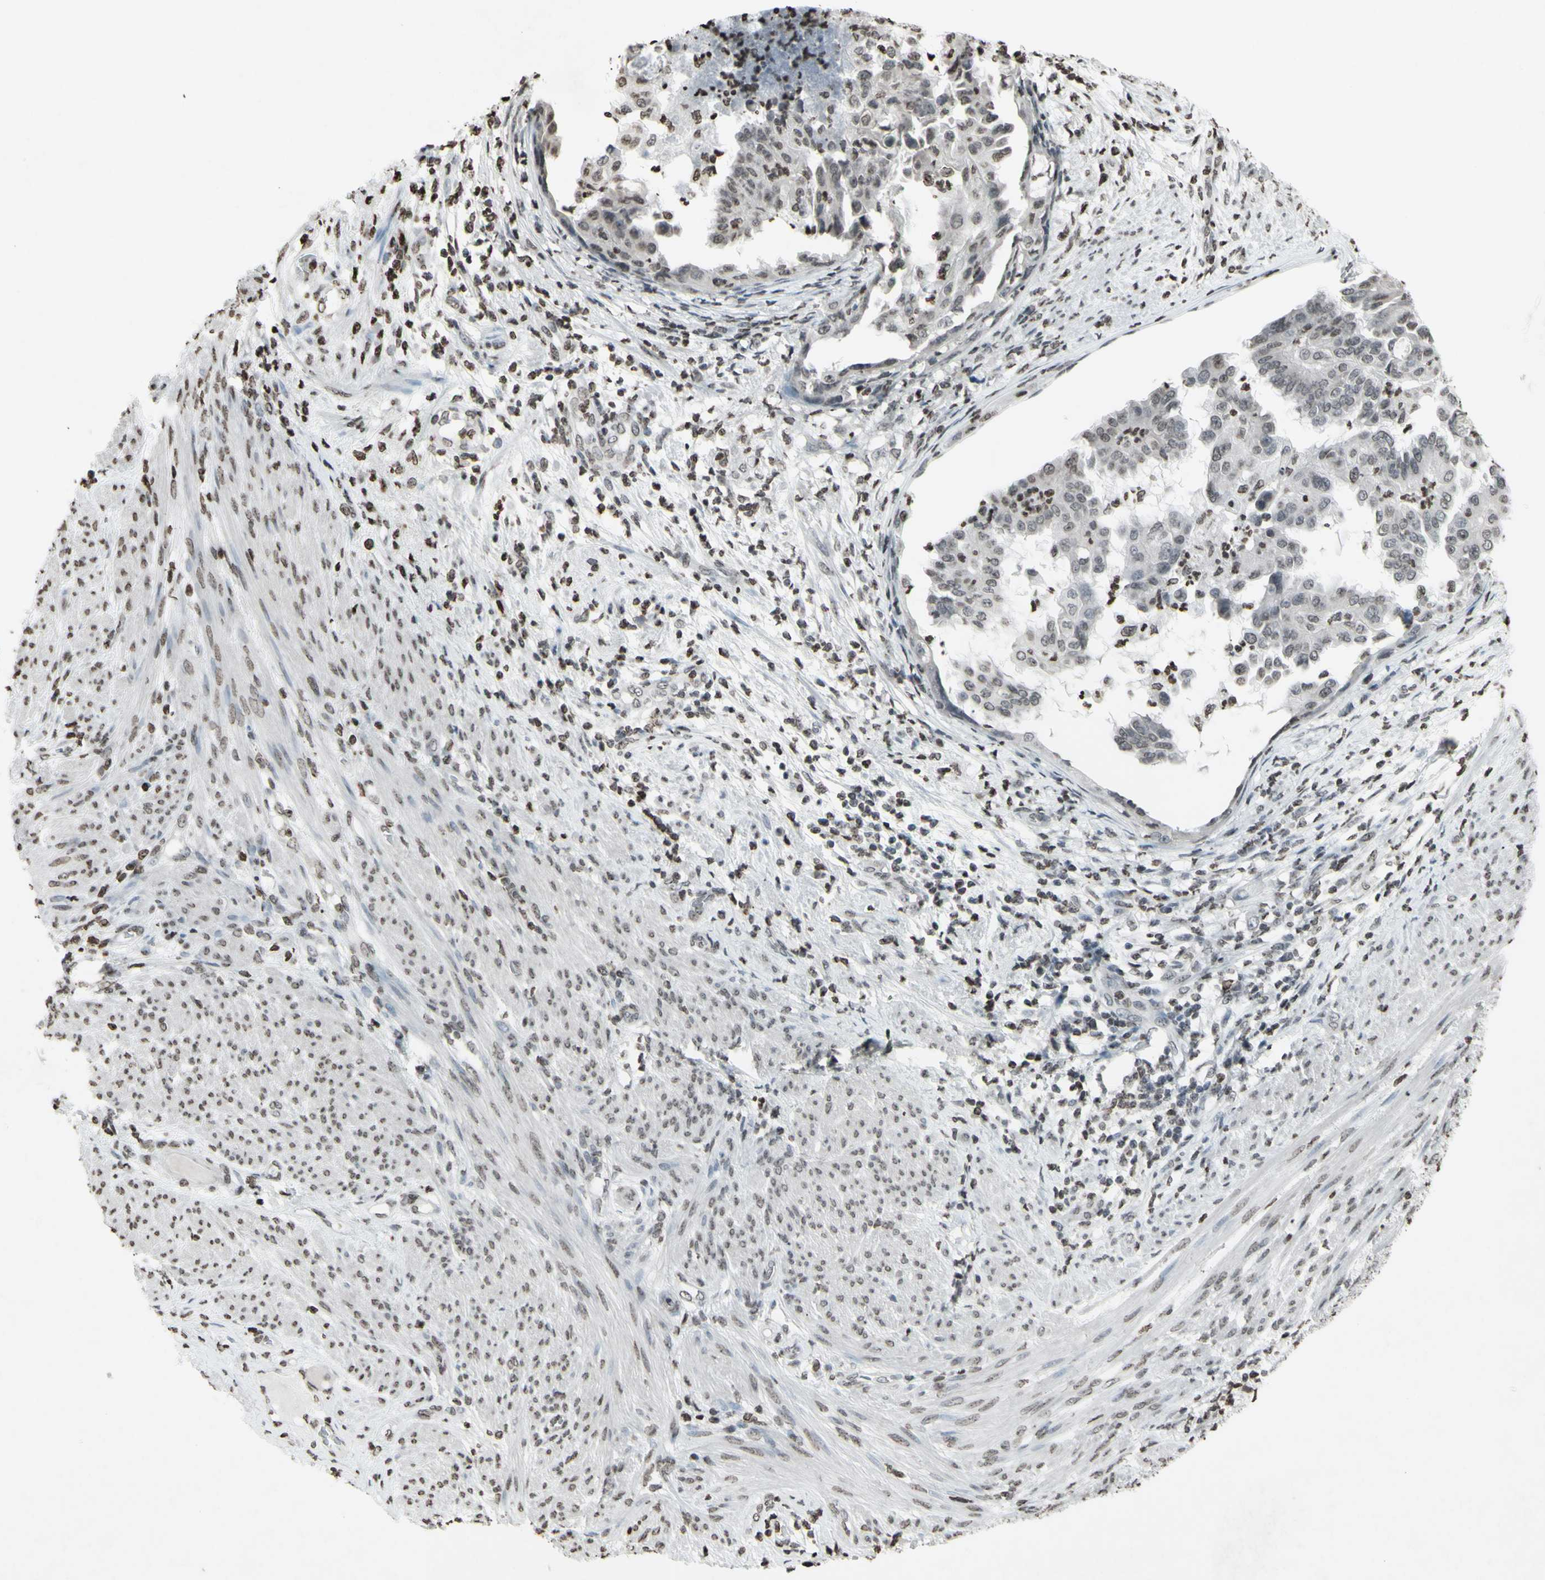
{"staining": {"intensity": "negative", "quantity": "none", "location": "none"}, "tissue": "endometrial cancer", "cell_type": "Tumor cells", "image_type": "cancer", "snomed": [{"axis": "morphology", "description": "Adenocarcinoma, NOS"}, {"axis": "topography", "description": "Endometrium"}], "caption": "This is a photomicrograph of IHC staining of endometrial cancer, which shows no expression in tumor cells.", "gene": "CD79B", "patient": {"sex": "female", "age": 85}}